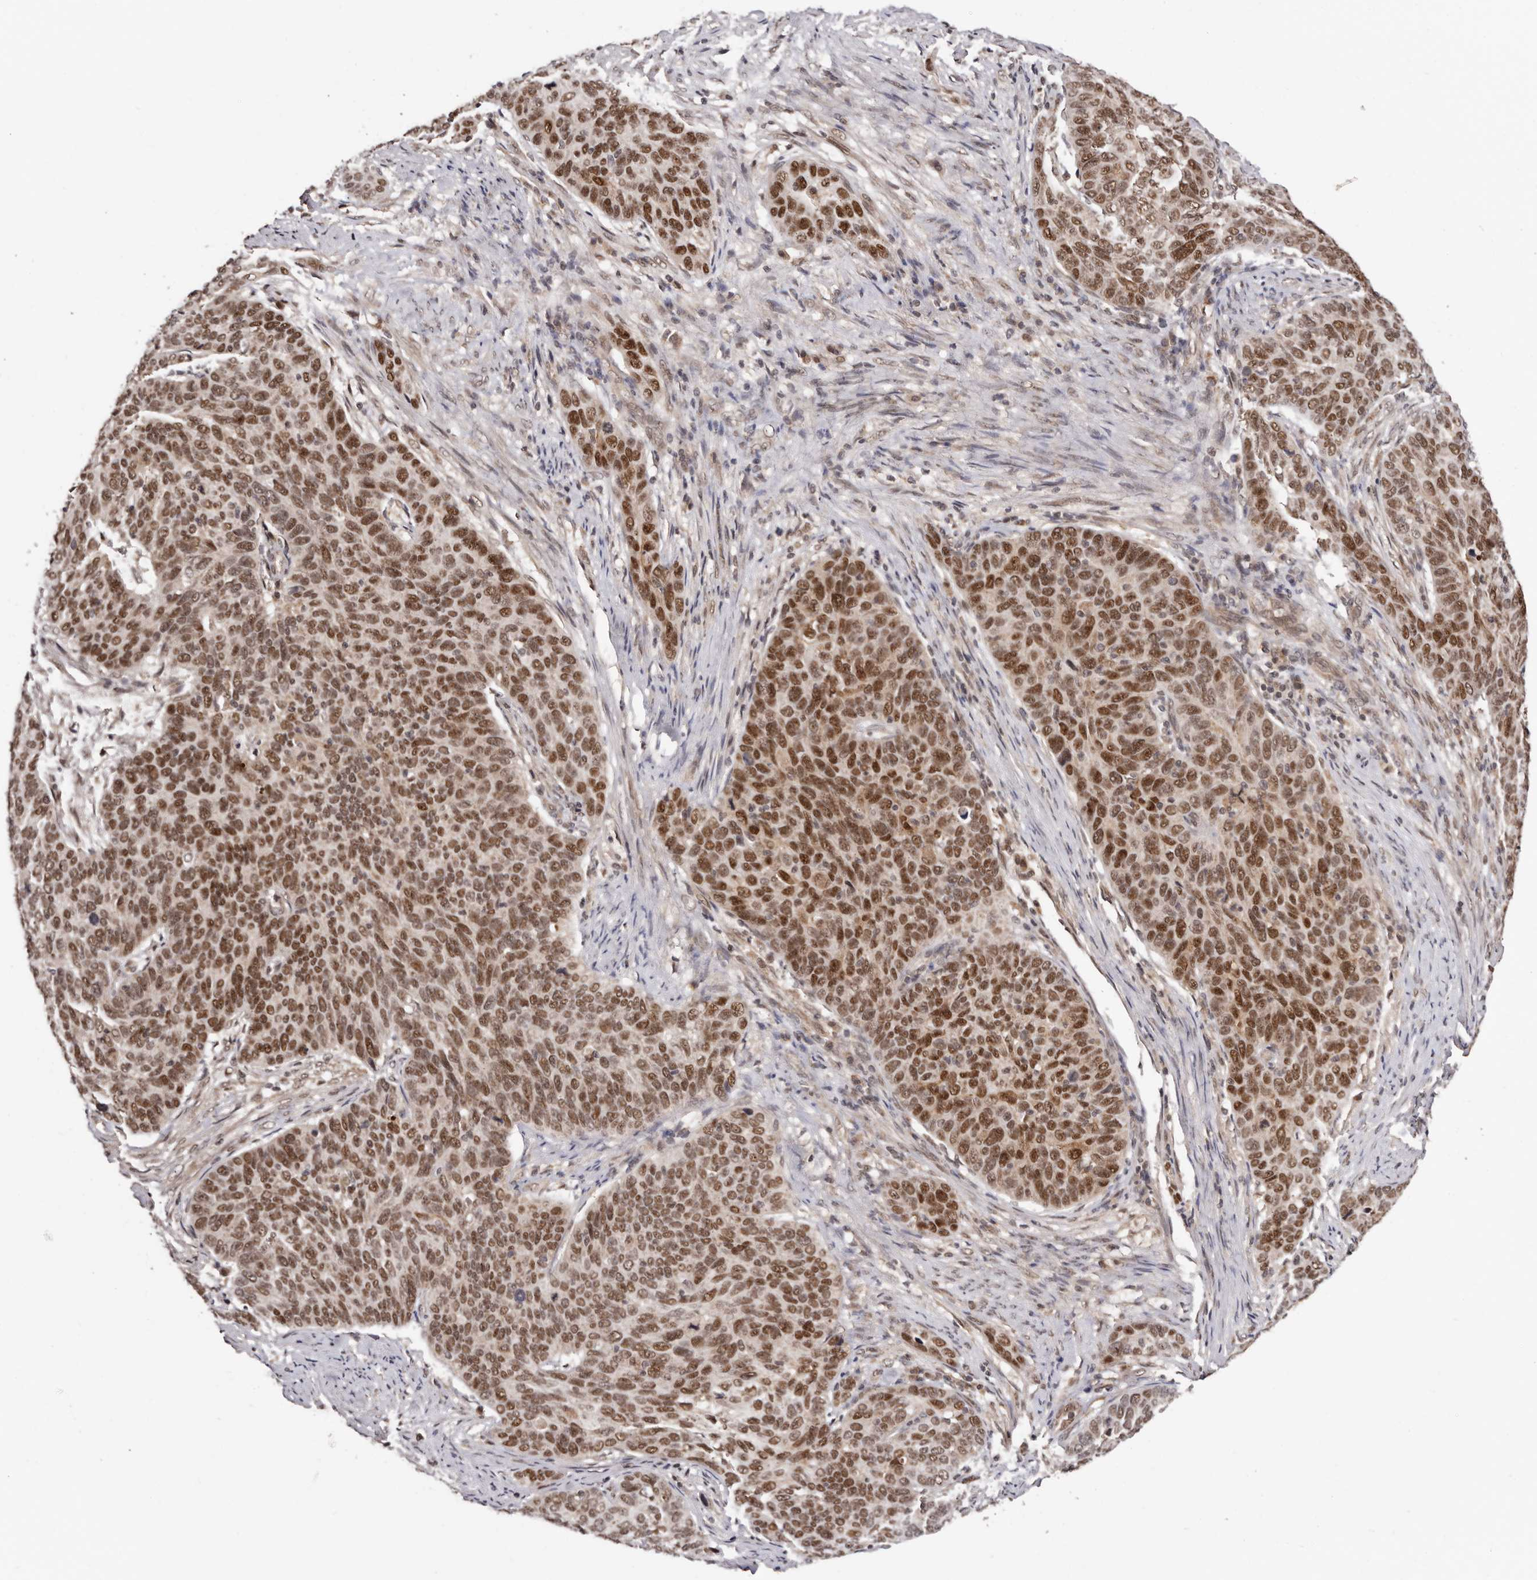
{"staining": {"intensity": "moderate", "quantity": ">75%", "location": "nuclear"}, "tissue": "cervical cancer", "cell_type": "Tumor cells", "image_type": "cancer", "snomed": [{"axis": "morphology", "description": "Squamous cell carcinoma, NOS"}, {"axis": "topography", "description": "Cervix"}], "caption": "Immunohistochemistry (DAB (3,3'-diaminobenzidine)) staining of human squamous cell carcinoma (cervical) shows moderate nuclear protein positivity in about >75% of tumor cells.", "gene": "MED8", "patient": {"sex": "female", "age": 60}}